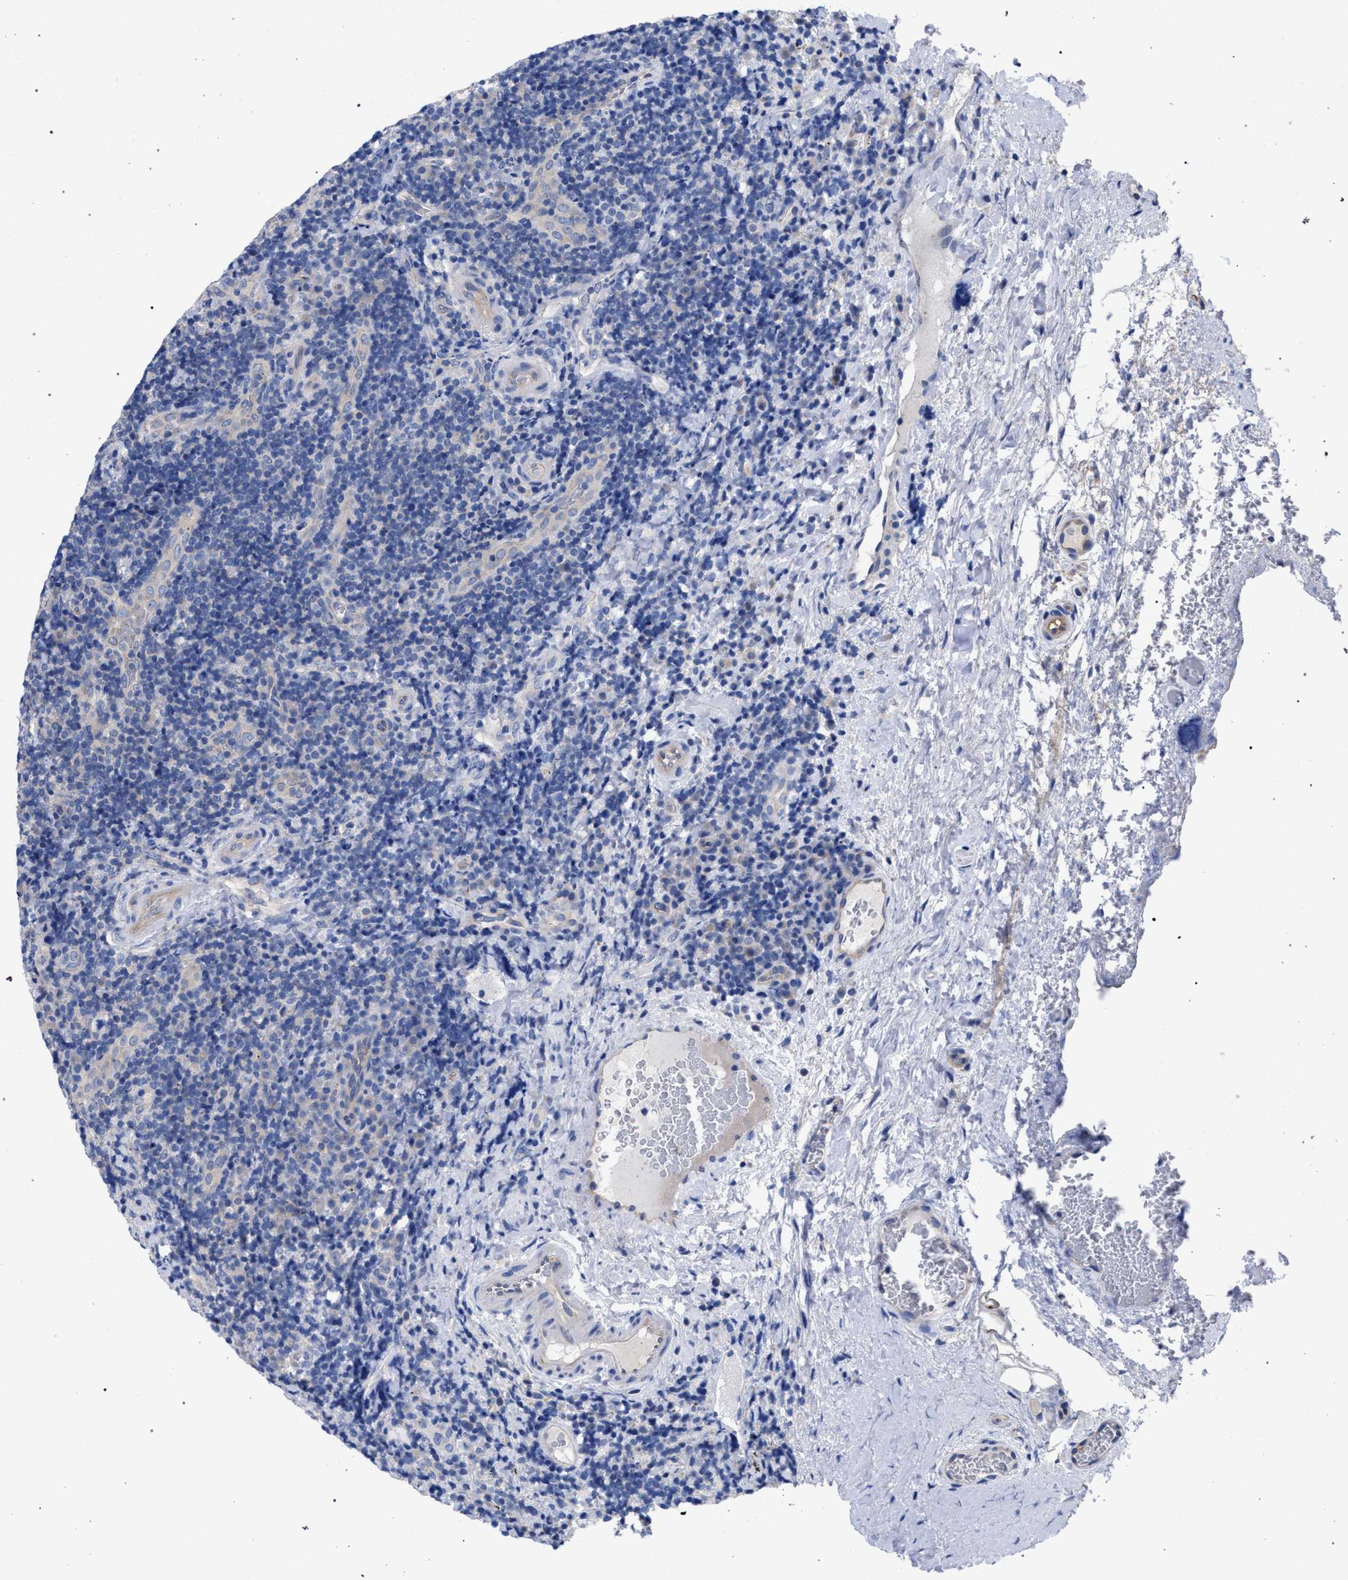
{"staining": {"intensity": "negative", "quantity": "none", "location": "none"}, "tissue": "lymphoma", "cell_type": "Tumor cells", "image_type": "cancer", "snomed": [{"axis": "morphology", "description": "Malignant lymphoma, non-Hodgkin's type, High grade"}, {"axis": "topography", "description": "Tonsil"}], "caption": "An immunohistochemistry (IHC) micrograph of high-grade malignant lymphoma, non-Hodgkin's type is shown. There is no staining in tumor cells of high-grade malignant lymphoma, non-Hodgkin's type. (Brightfield microscopy of DAB IHC at high magnification).", "gene": "GMPR", "patient": {"sex": "female", "age": 36}}